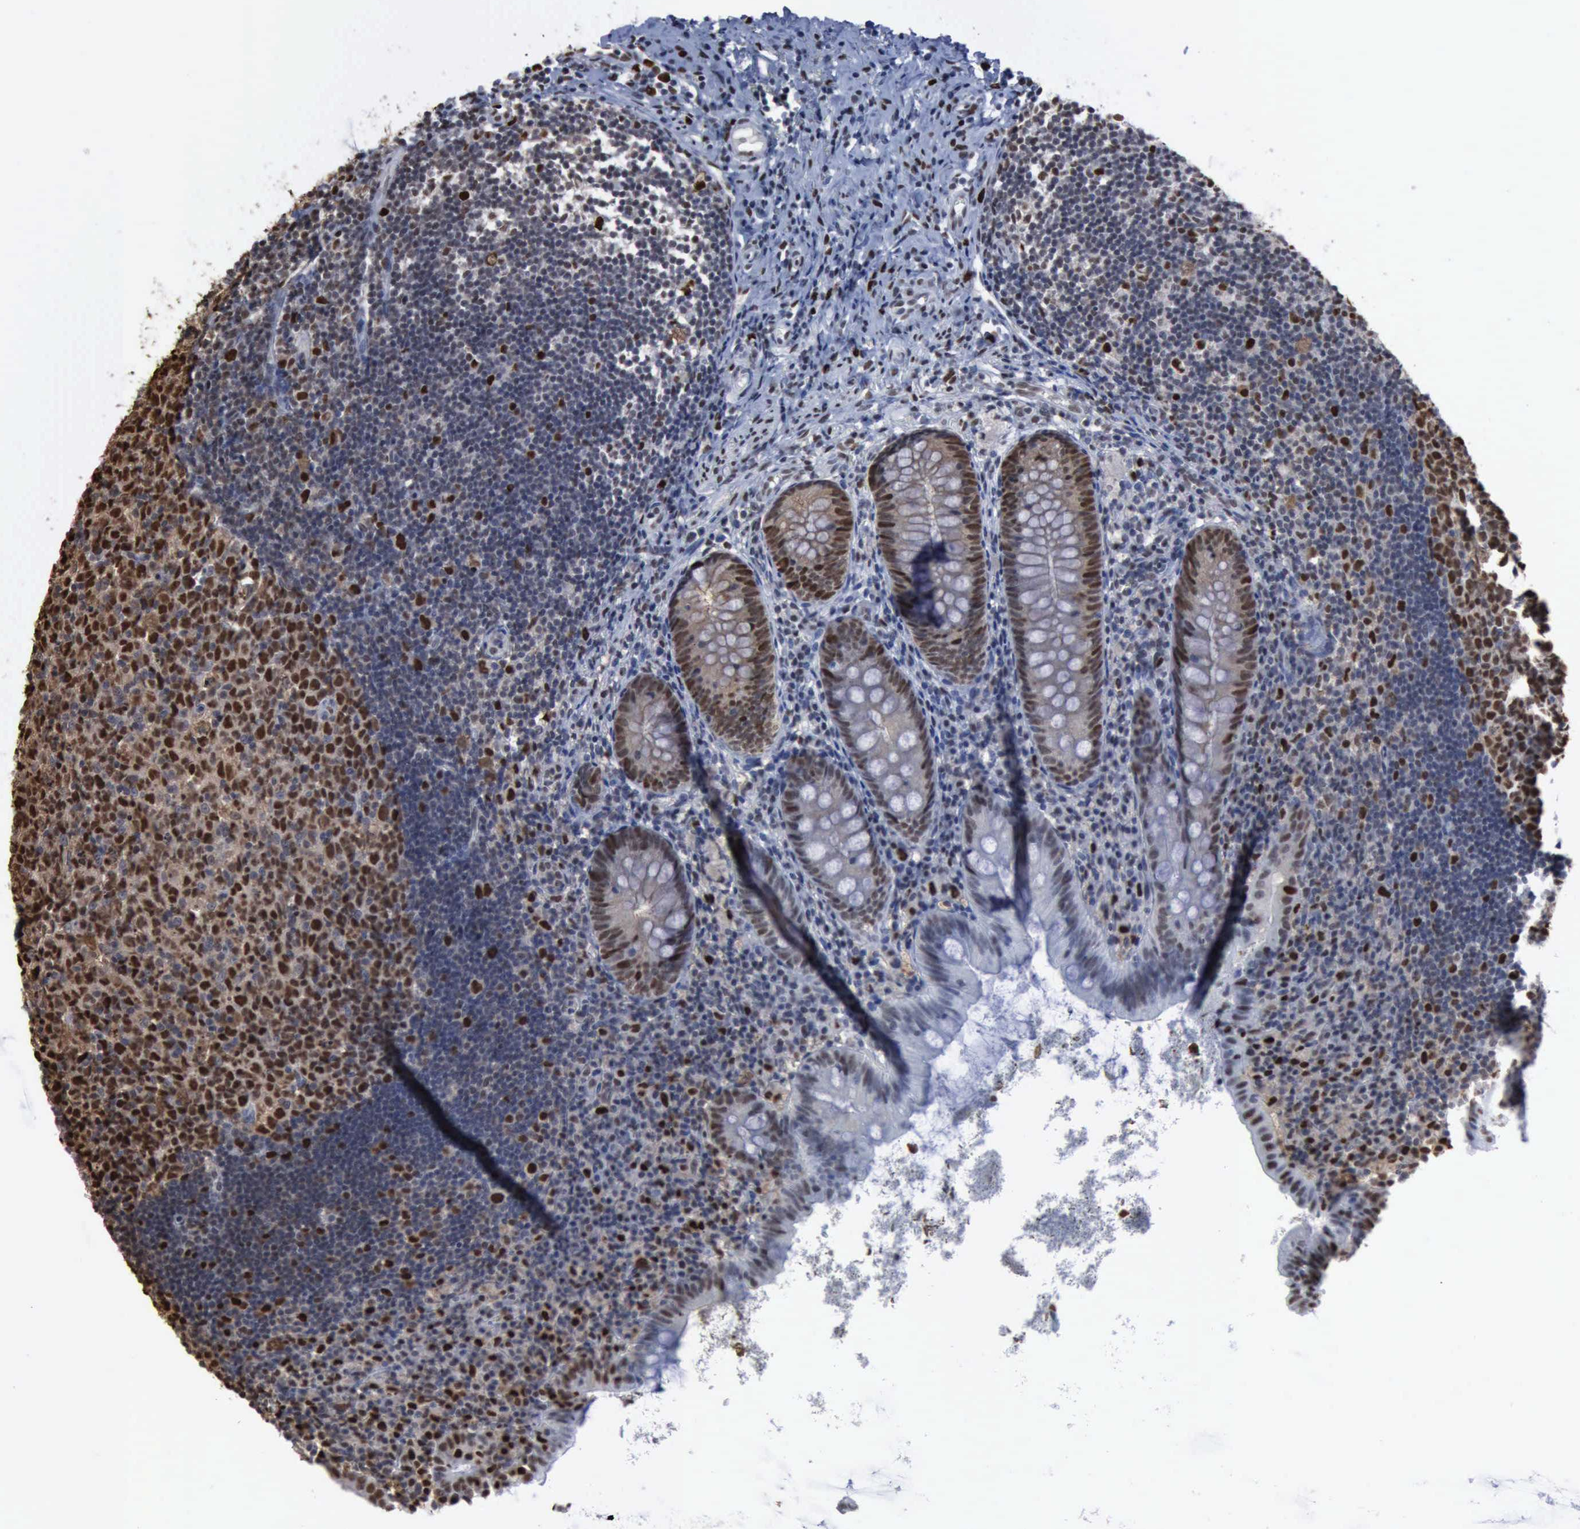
{"staining": {"intensity": "moderate", "quantity": ">75%", "location": "nuclear"}, "tissue": "appendix", "cell_type": "Glandular cells", "image_type": "normal", "snomed": [{"axis": "morphology", "description": "Normal tissue, NOS"}, {"axis": "topography", "description": "Appendix"}], "caption": "This histopathology image shows unremarkable appendix stained with immunohistochemistry to label a protein in brown. The nuclear of glandular cells show moderate positivity for the protein. Nuclei are counter-stained blue.", "gene": "PCNA", "patient": {"sex": "female", "age": 9}}